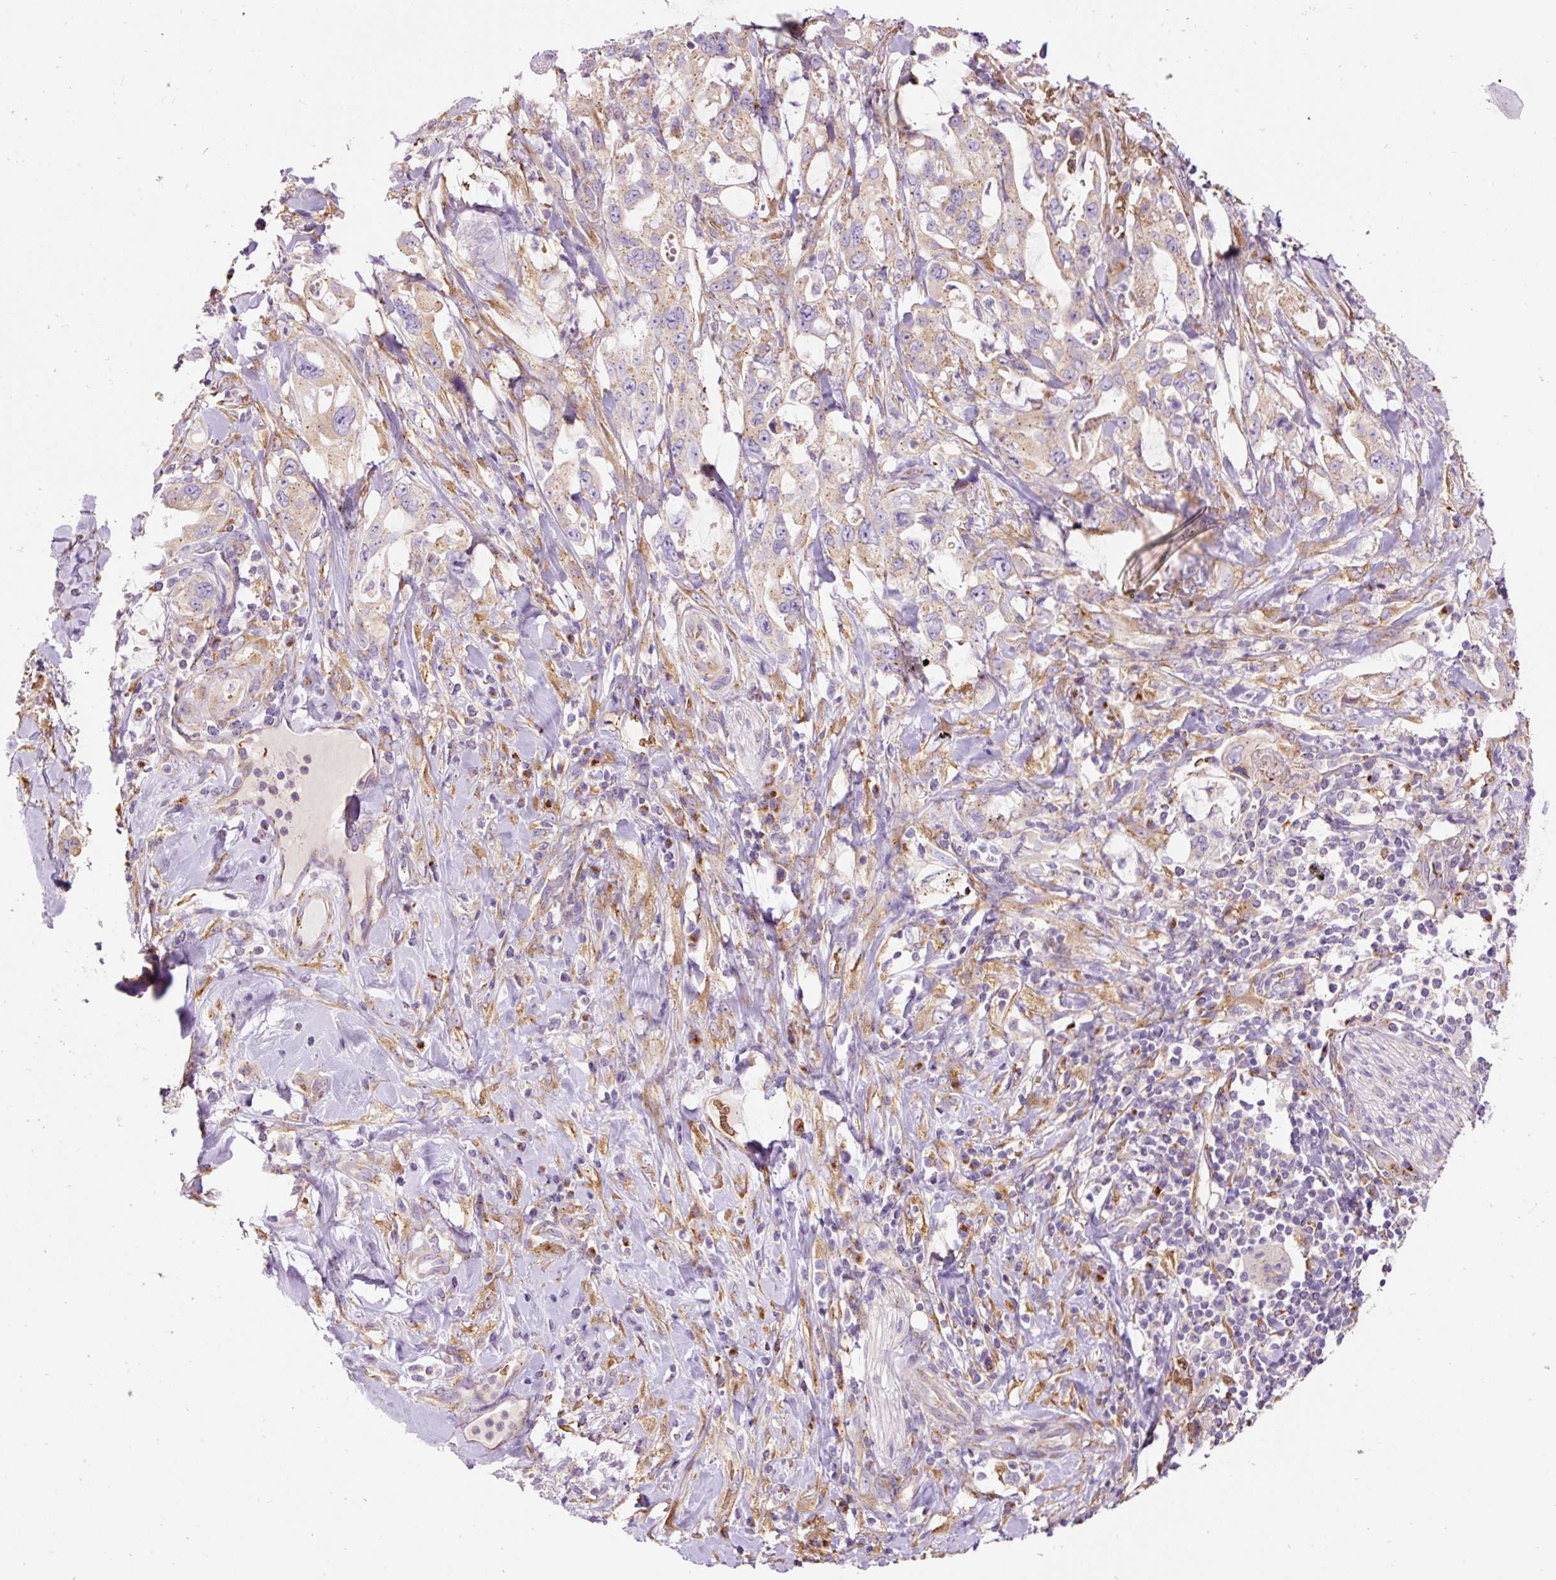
{"staining": {"intensity": "weak", "quantity": ">75%", "location": "cytoplasmic/membranous"}, "tissue": "pancreatic cancer", "cell_type": "Tumor cells", "image_type": "cancer", "snomed": [{"axis": "morphology", "description": "Adenocarcinoma, NOS"}, {"axis": "topography", "description": "Pancreas"}], "caption": "IHC micrograph of neoplastic tissue: human adenocarcinoma (pancreatic) stained using immunohistochemistry shows low levels of weak protein expression localized specifically in the cytoplasmic/membranous of tumor cells, appearing as a cytoplasmic/membranous brown color.", "gene": "PRRC2A", "patient": {"sex": "female", "age": 61}}